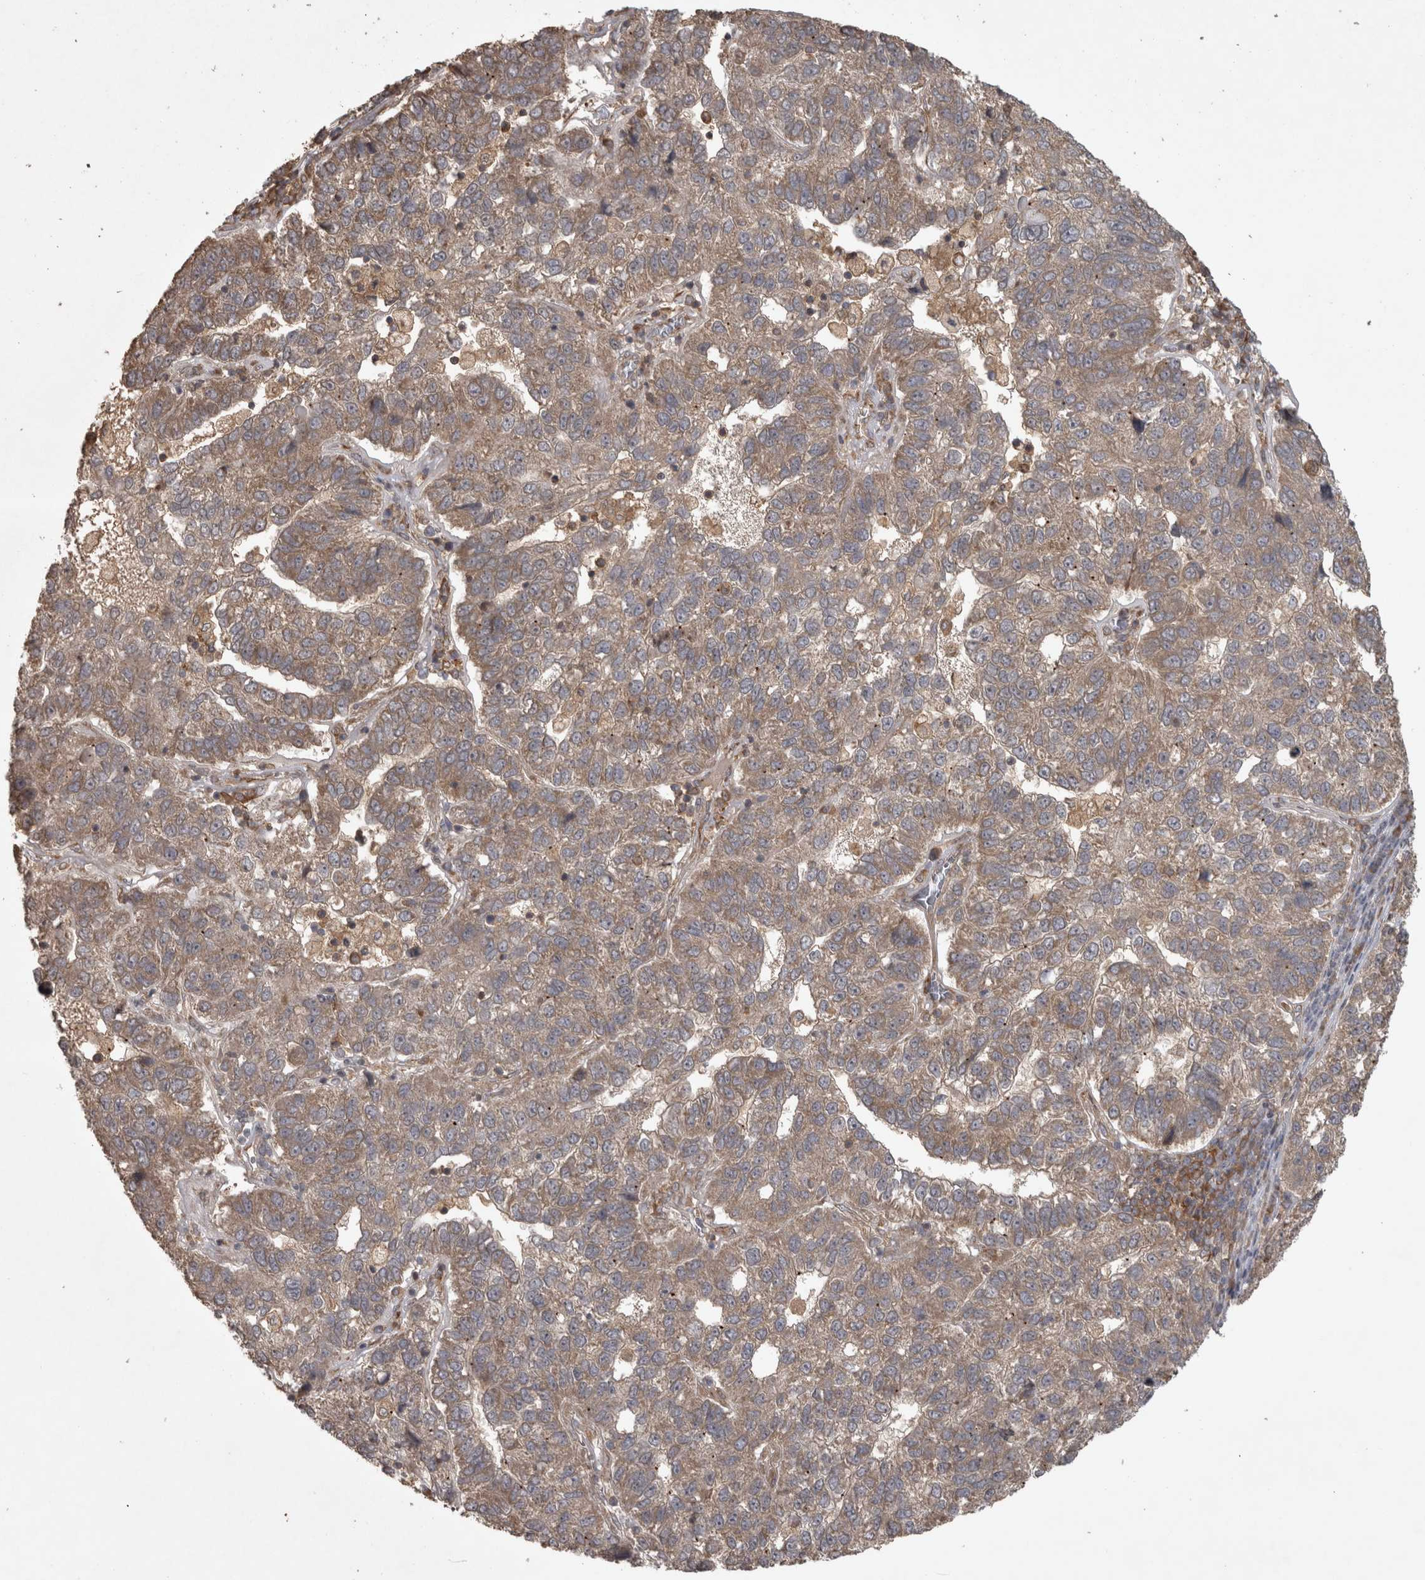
{"staining": {"intensity": "weak", "quantity": ">75%", "location": "cytoplasmic/membranous"}, "tissue": "pancreatic cancer", "cell_type": "Tumor cells", "image_type": "cancer", "snomed": [{"axis": "morphology", "description": "Adenocarcinoma, NOS"}, {"axis": "topography", "description": "Pancreas"}], "caption": "Immunohistochemistry (IHC) staining of pancreatic cancer (adenocarcinoma), which reveals low levels of weak cytoplasmic/membranous expression in about >75% of tumor cells indicating weak cytoplasmic/membranous protein staining. The staining was performed using DAB (brown) for protein detection and nuclei were counterstained in hematoxylin (blue).", "gene": "MICU3", "patient": {"sex": "female", "age": 61}}